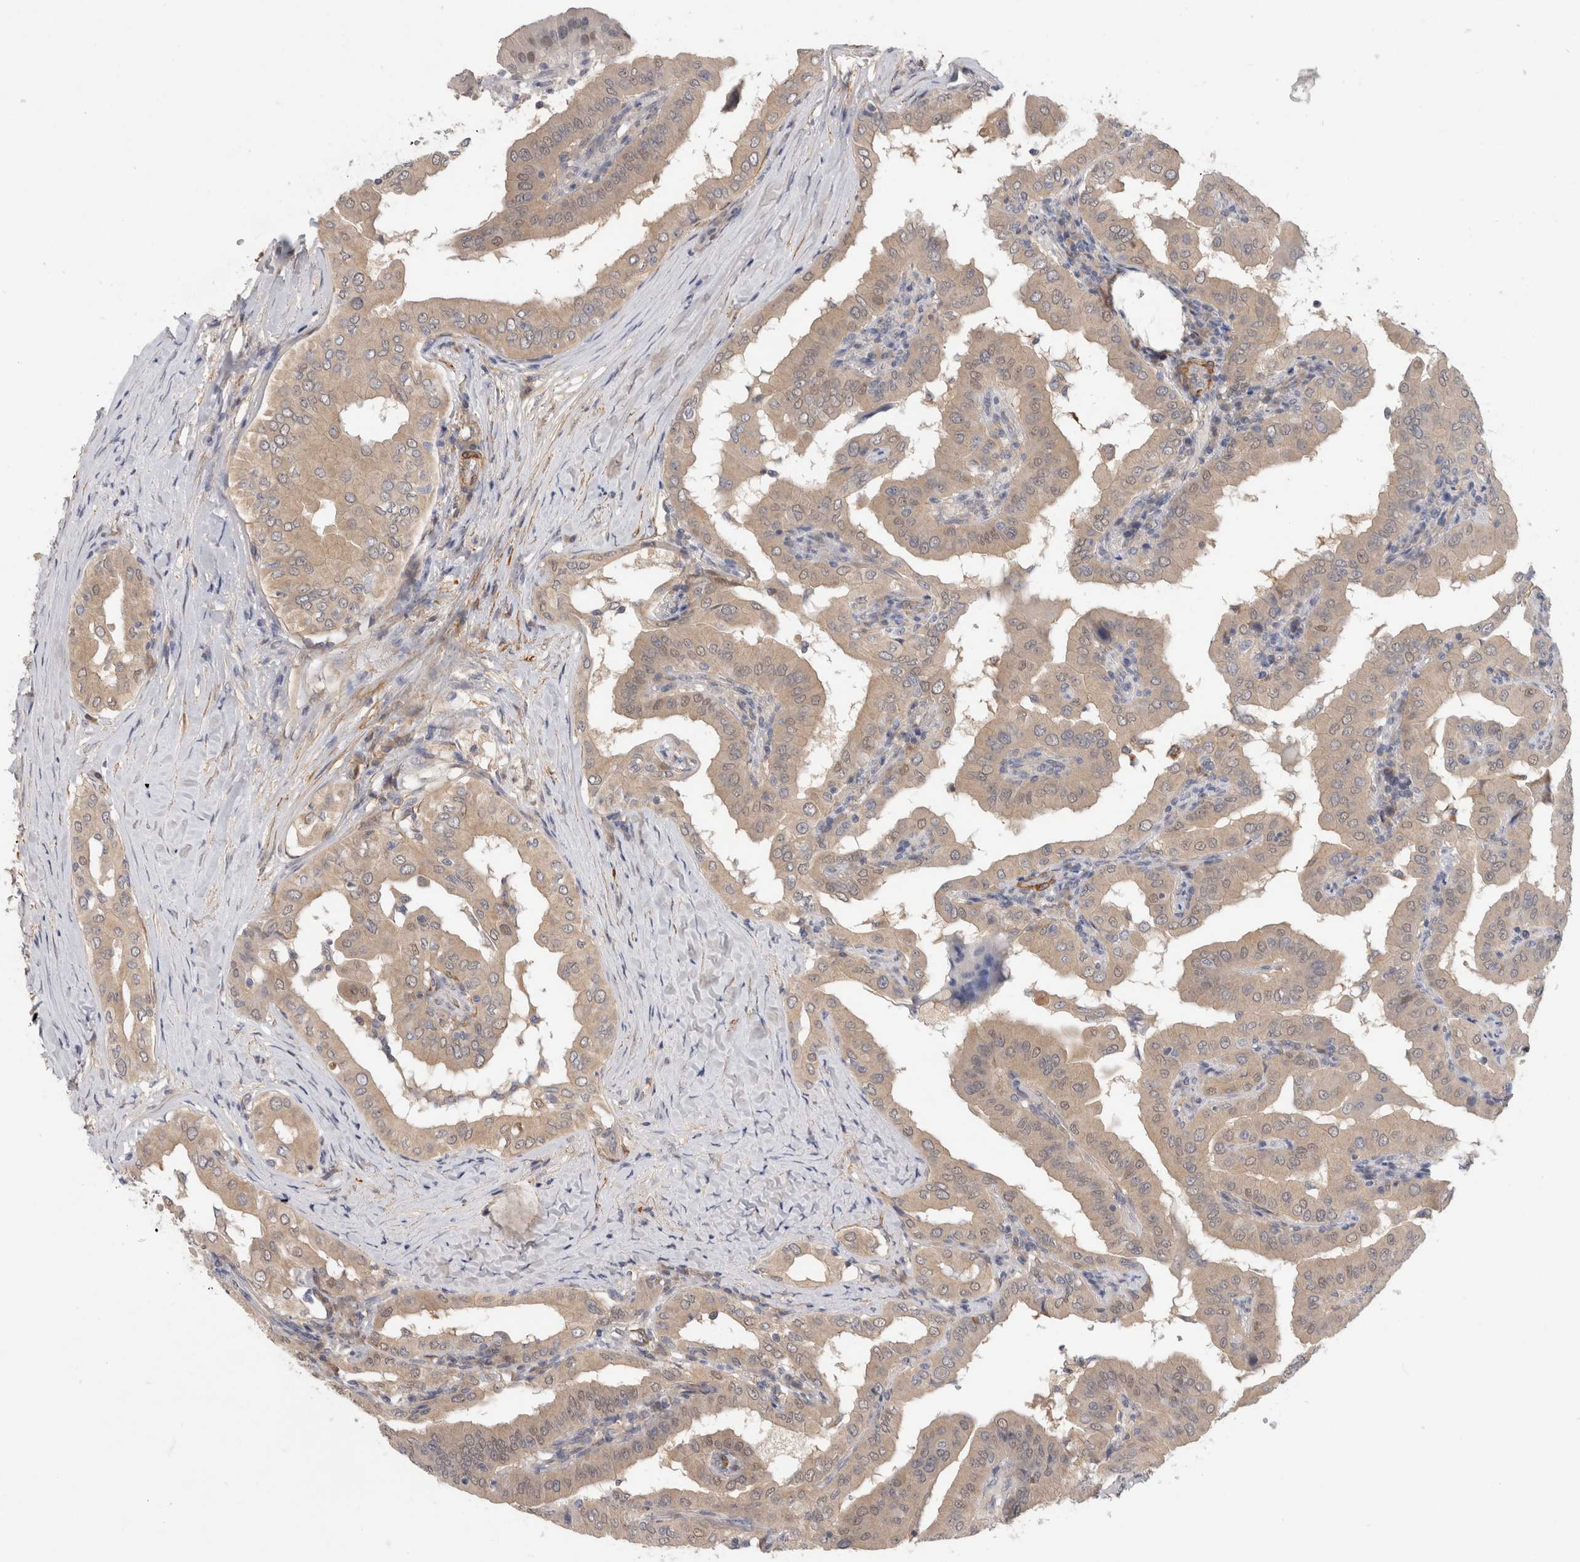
{"staining": {"intensity": "weak", "quantity": ">75%", "location": "cytoplasmic/membranous"}, "tissue": "thyroid cancer", "cell_type": "Tumor cells", "image_type": "cancer", "snomed": [{"axis": "morphology", "description": "Papillary adenocarcinoma, NOS"}, {"axis": "topography", "description": "Thyroid gland"}], "caption": "This is an image of immunohistochemistry staining of papillary adenocarcinoma (thyroid), which shows weak positivity in the cytoplasmic/membranous of tumor cells.", "gene": "PGM1", "patient": {"sex": "male", "age": 33}}